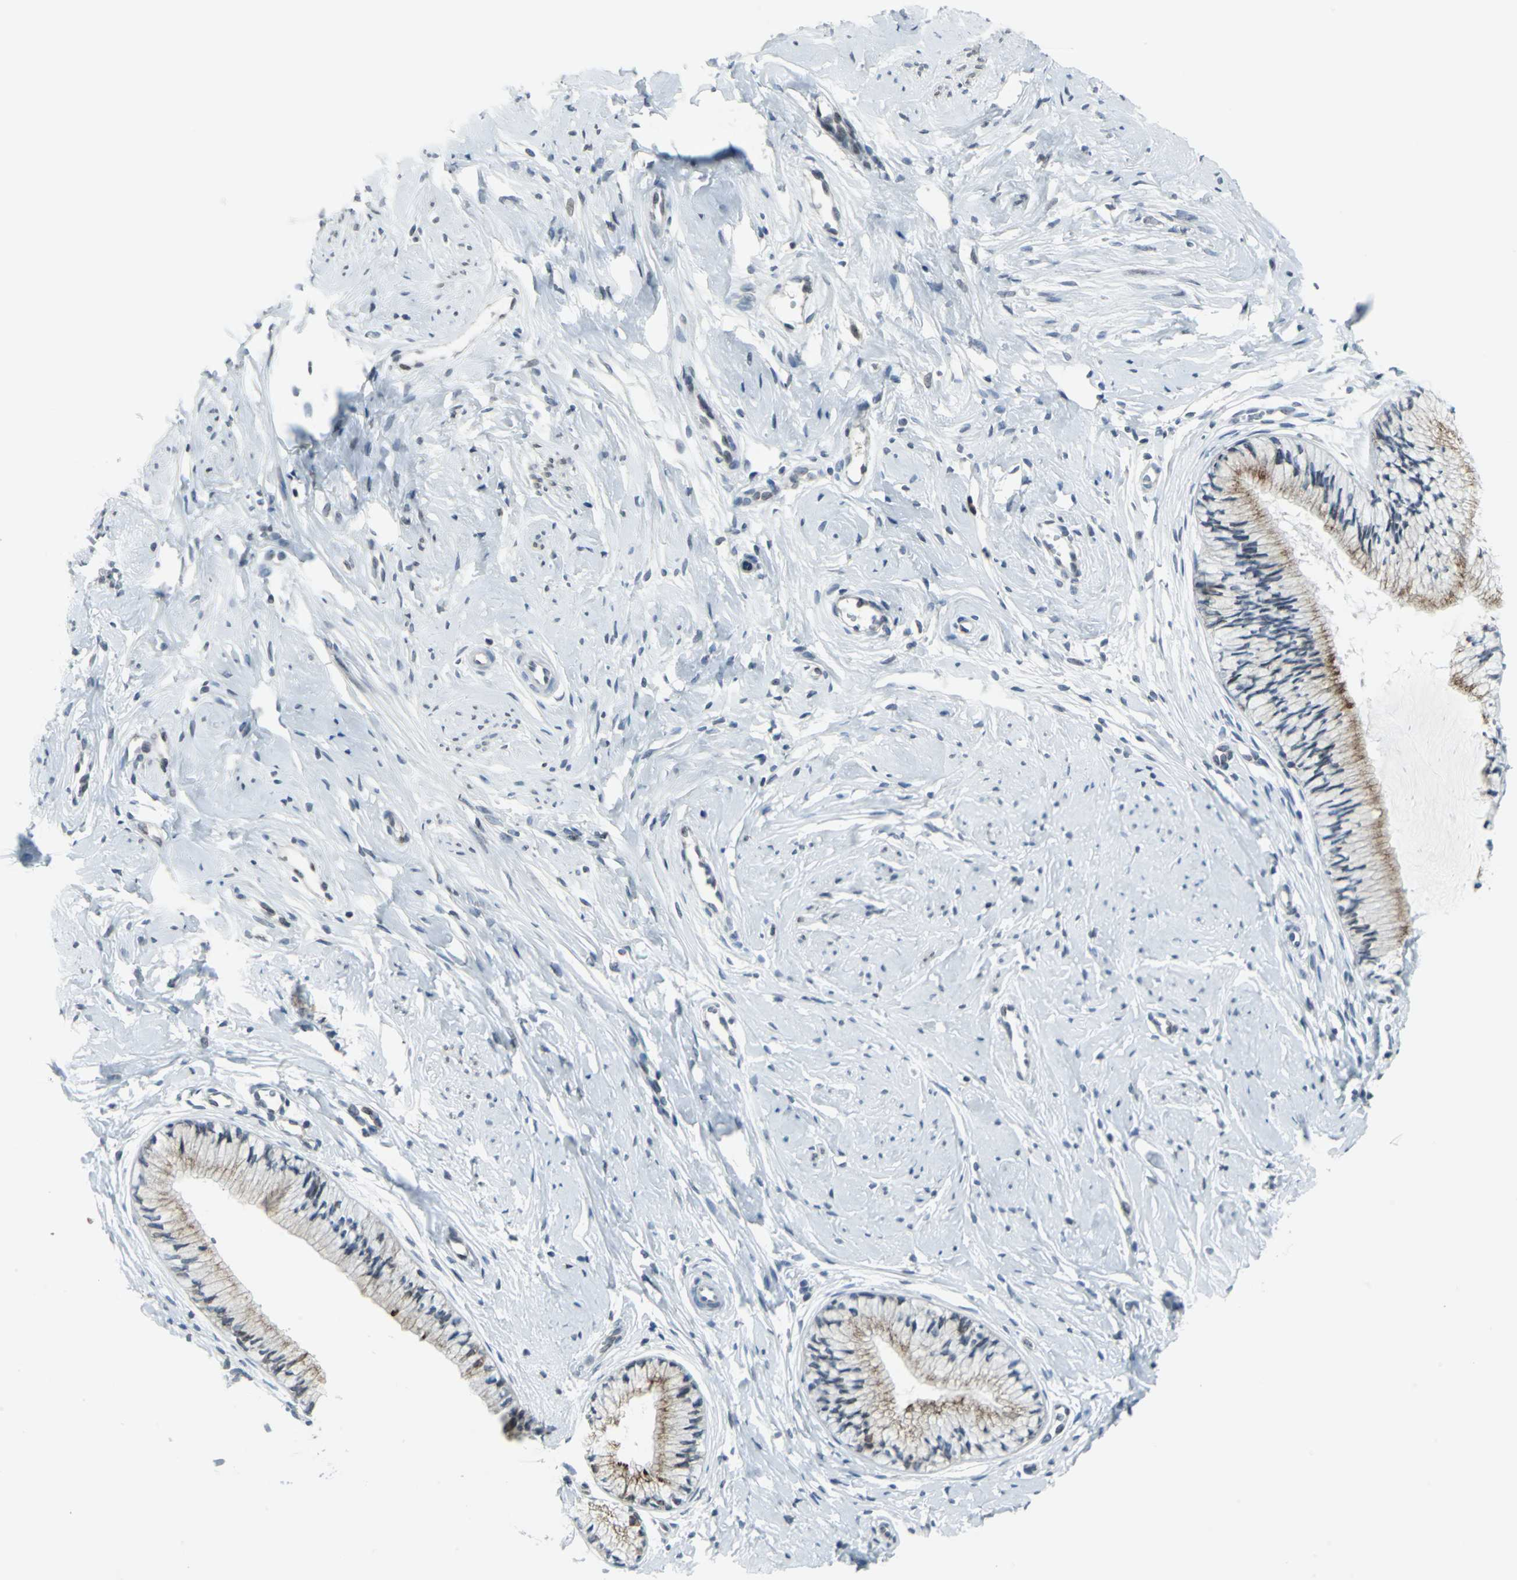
{"staining": {"intensity": "weak", "quantity": "25%-75%", "location": "cytoplasmic/membranous"}, "tissue": "cervix", "cell_type": "Glandular cells", "image_type": "normal", "snomed": [{"axis": "morphology", "description": "Normal tissue, NOS"}, {"axis": "topography", "description": "Cervix"}], "caption": "Cervix stained with a protein marker displays weak staining in glandular cells.", "gene": "SNUPN", "patient": {"sex": "female", "age": 46}}